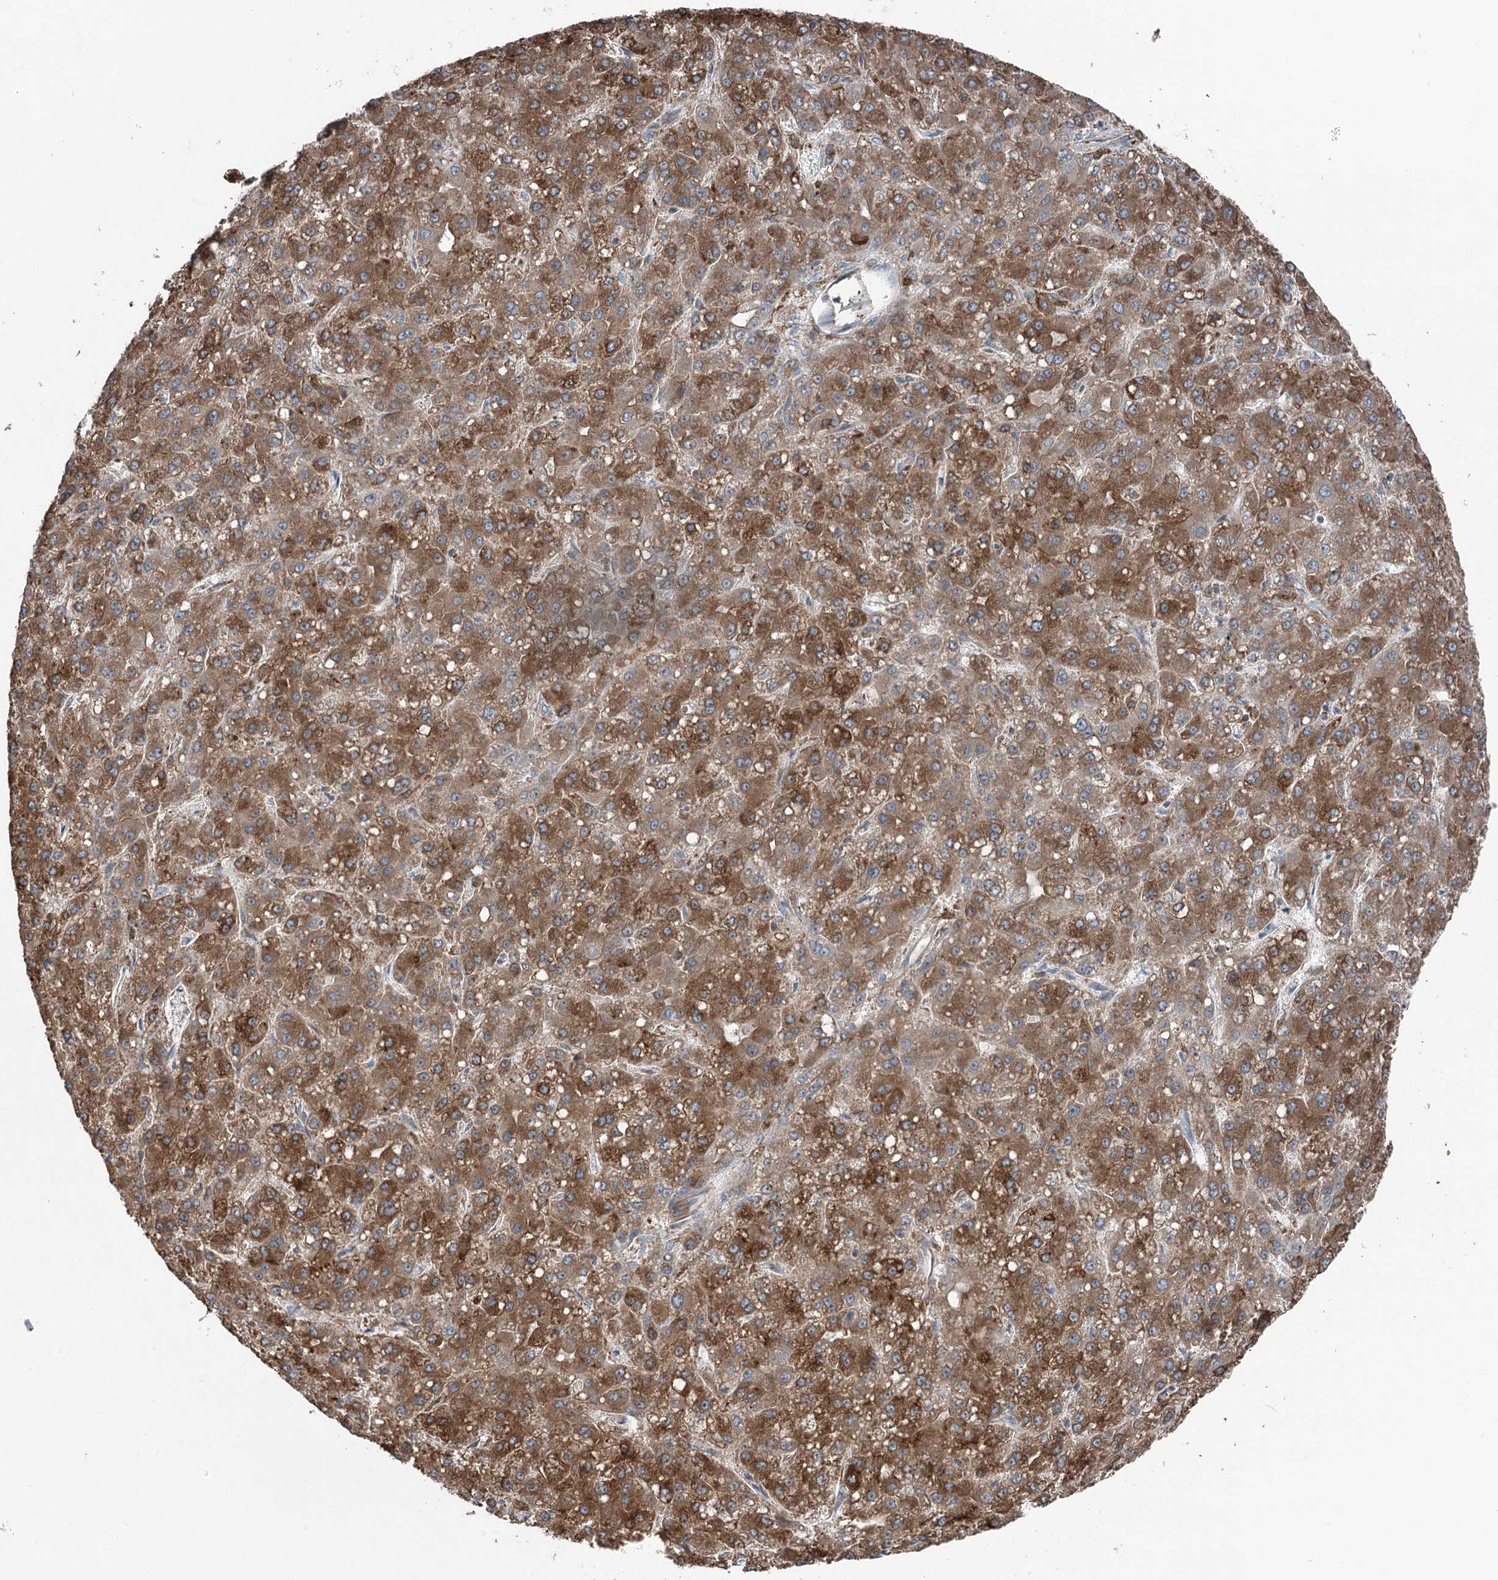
{"staining": {"intensity": "moderate", "quantity": ">75%", "location": "cytoplasmic/membranous"}, "tissue": "liver cancer", "cell_type": "Tumor cells", "image_type": "cancer", "snomed": [{"axis": "morphology", "description": "Carcinoma, Hepatocellular, NOS"}, {"axis": "topography", "description": "Liver"}], "caption": "Protein expression by IHC displays moderate cytoplasmic/membranous staining in approximately >75% of tumor cells in liver cancer. (IHC, brightfield microscopy, high magnification).", "gene": "PPP1R21", "patient": {"sex": "male", "age": 67}}